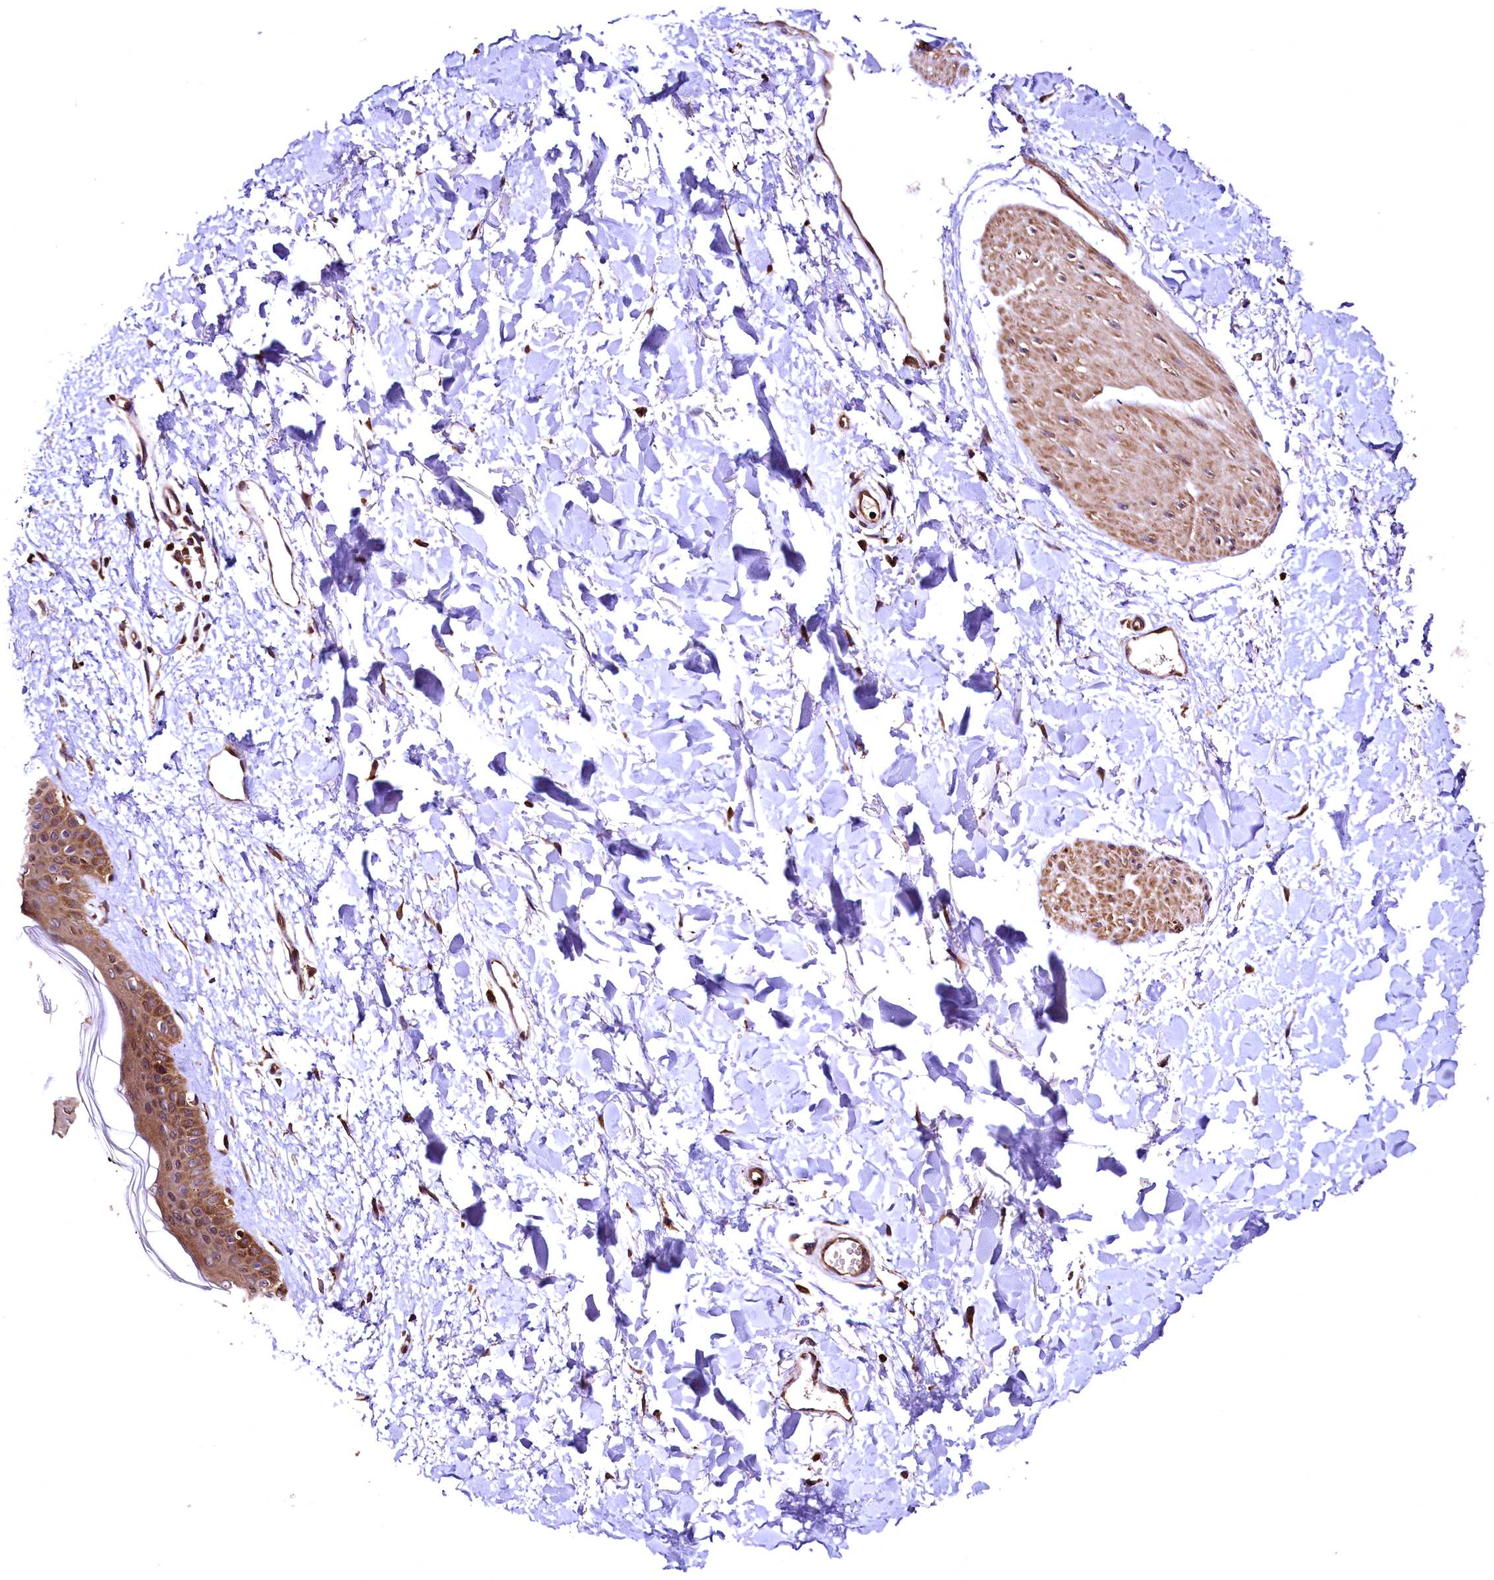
{"staining": {"intensity": "moderate", "quantity": ">75%", "location": "cytoplasmic/membranous"}, "tissue": "skin", "cell_type": "Fibroblasts", "image_type": "normal", "snomed": [{"axis": "morphology", "description": "Normal tissue, NOS"}, {"axis": "topography", "description": "Skin"}], "caption": "Immunohistochemistry (DAB) staining of unremarkable skin demonstrates moderate cytoplasmic/membranous protein expression in approximately >75% of fibroblasts. (brown staining indicates protein expression, while blue staining denotes nuclei).", "gene": "LRSAM1", "patient": {"sex": "female", "age": 58}}